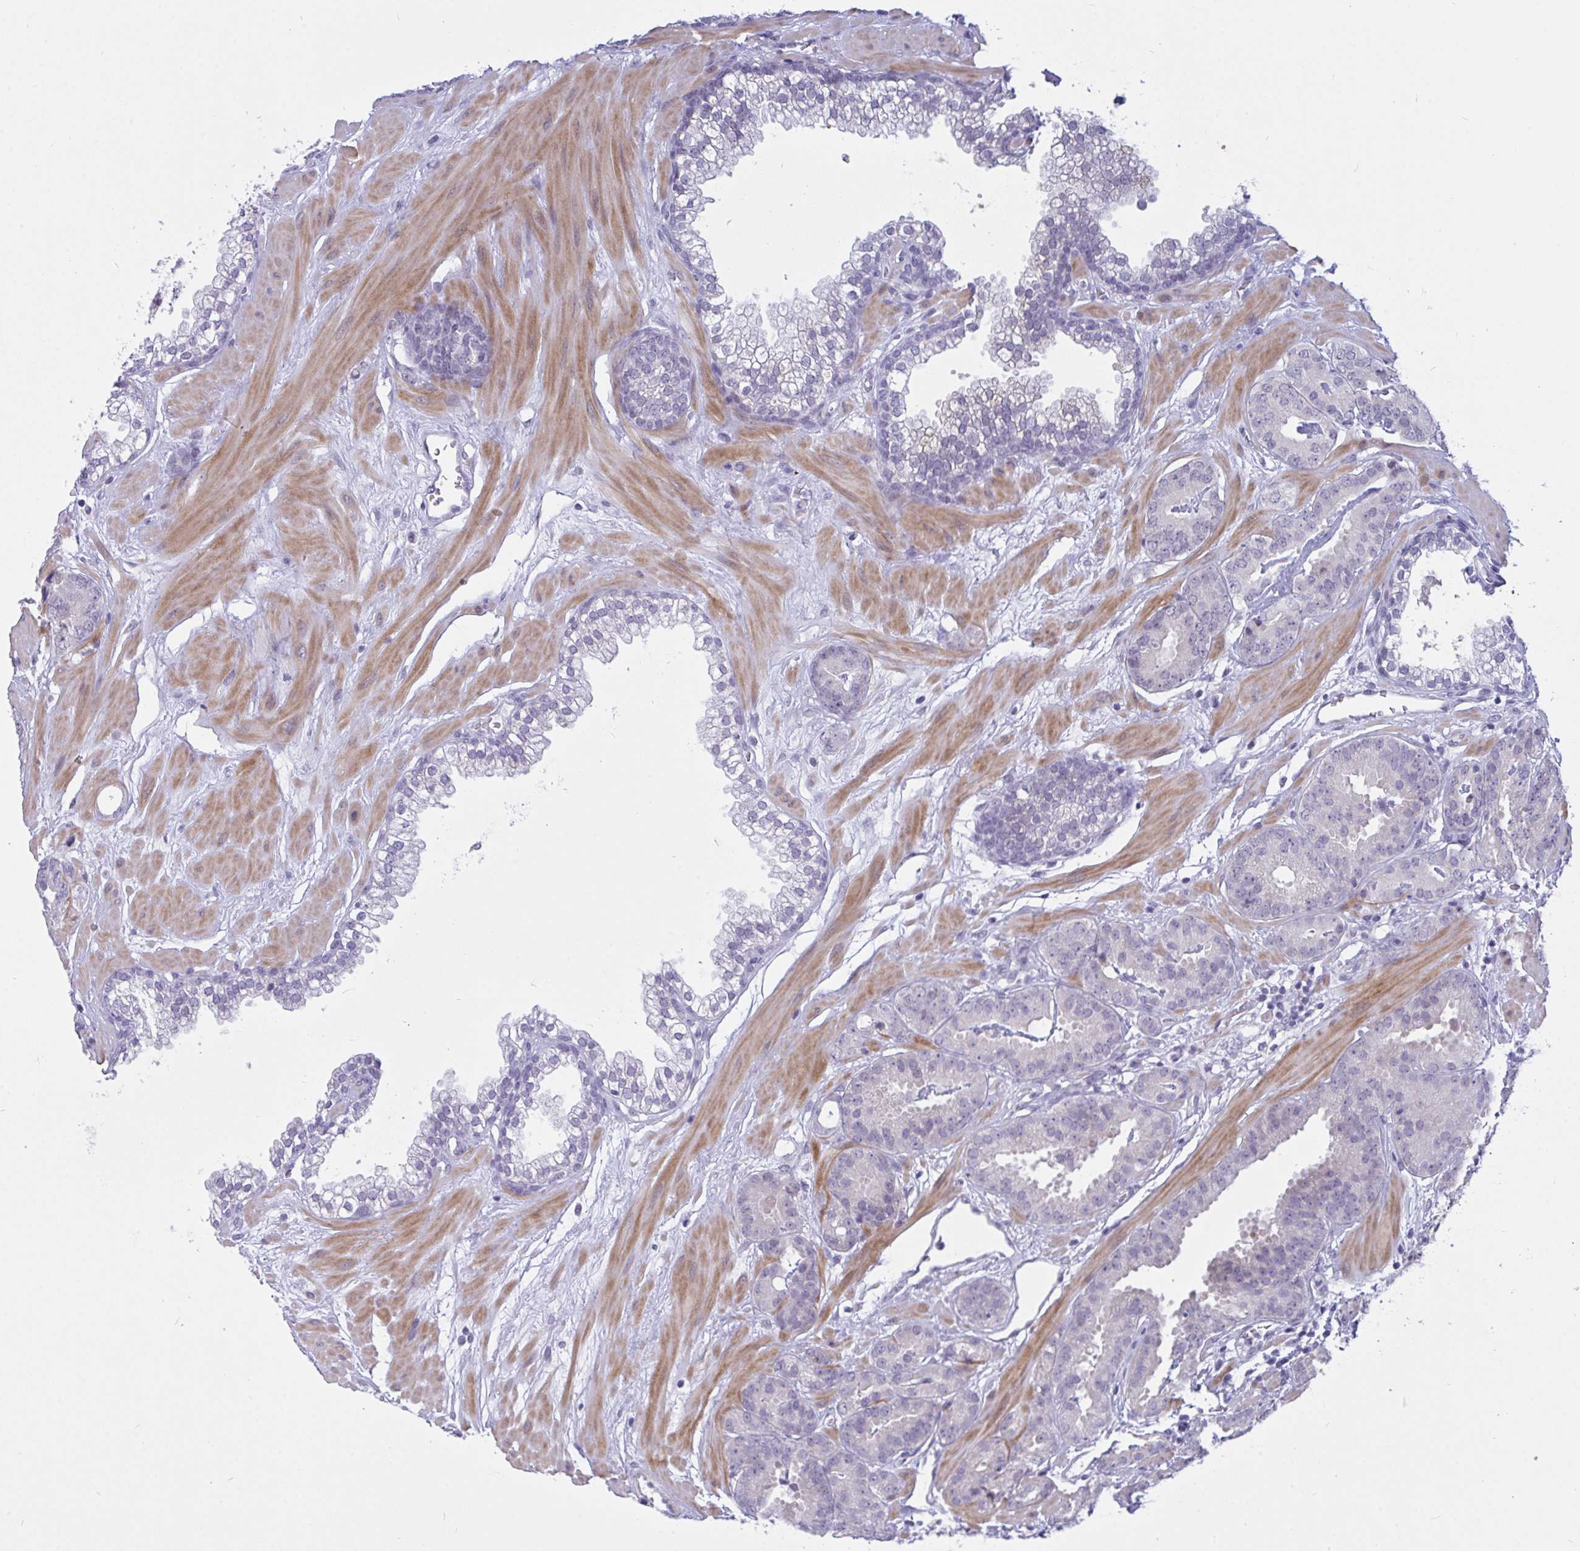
{"staining": {"intensity": "negative", "quantity": "none", "location": "none"}, "tissue": "prostate cancer", "cell_type": "Tumor cells", "image_type": "cancer", "snomed": [{"axis": "morphology", "description": "Adenocarcinoma, Low grade"}, {"axis": "topography", "description": "Prostate"}], "caption": "This is a histopathology image of immunohistochemistry (IHC) staining of prostate cancer (adenocarcinoma (low-grade)), which shows no staining in tumor cells. (DAB (3,3'-diaminobenzidine) IHC with hematoxylin counter stain).", "gene": "FBXL22", "patient": {"sex": "male", "age": 62}}